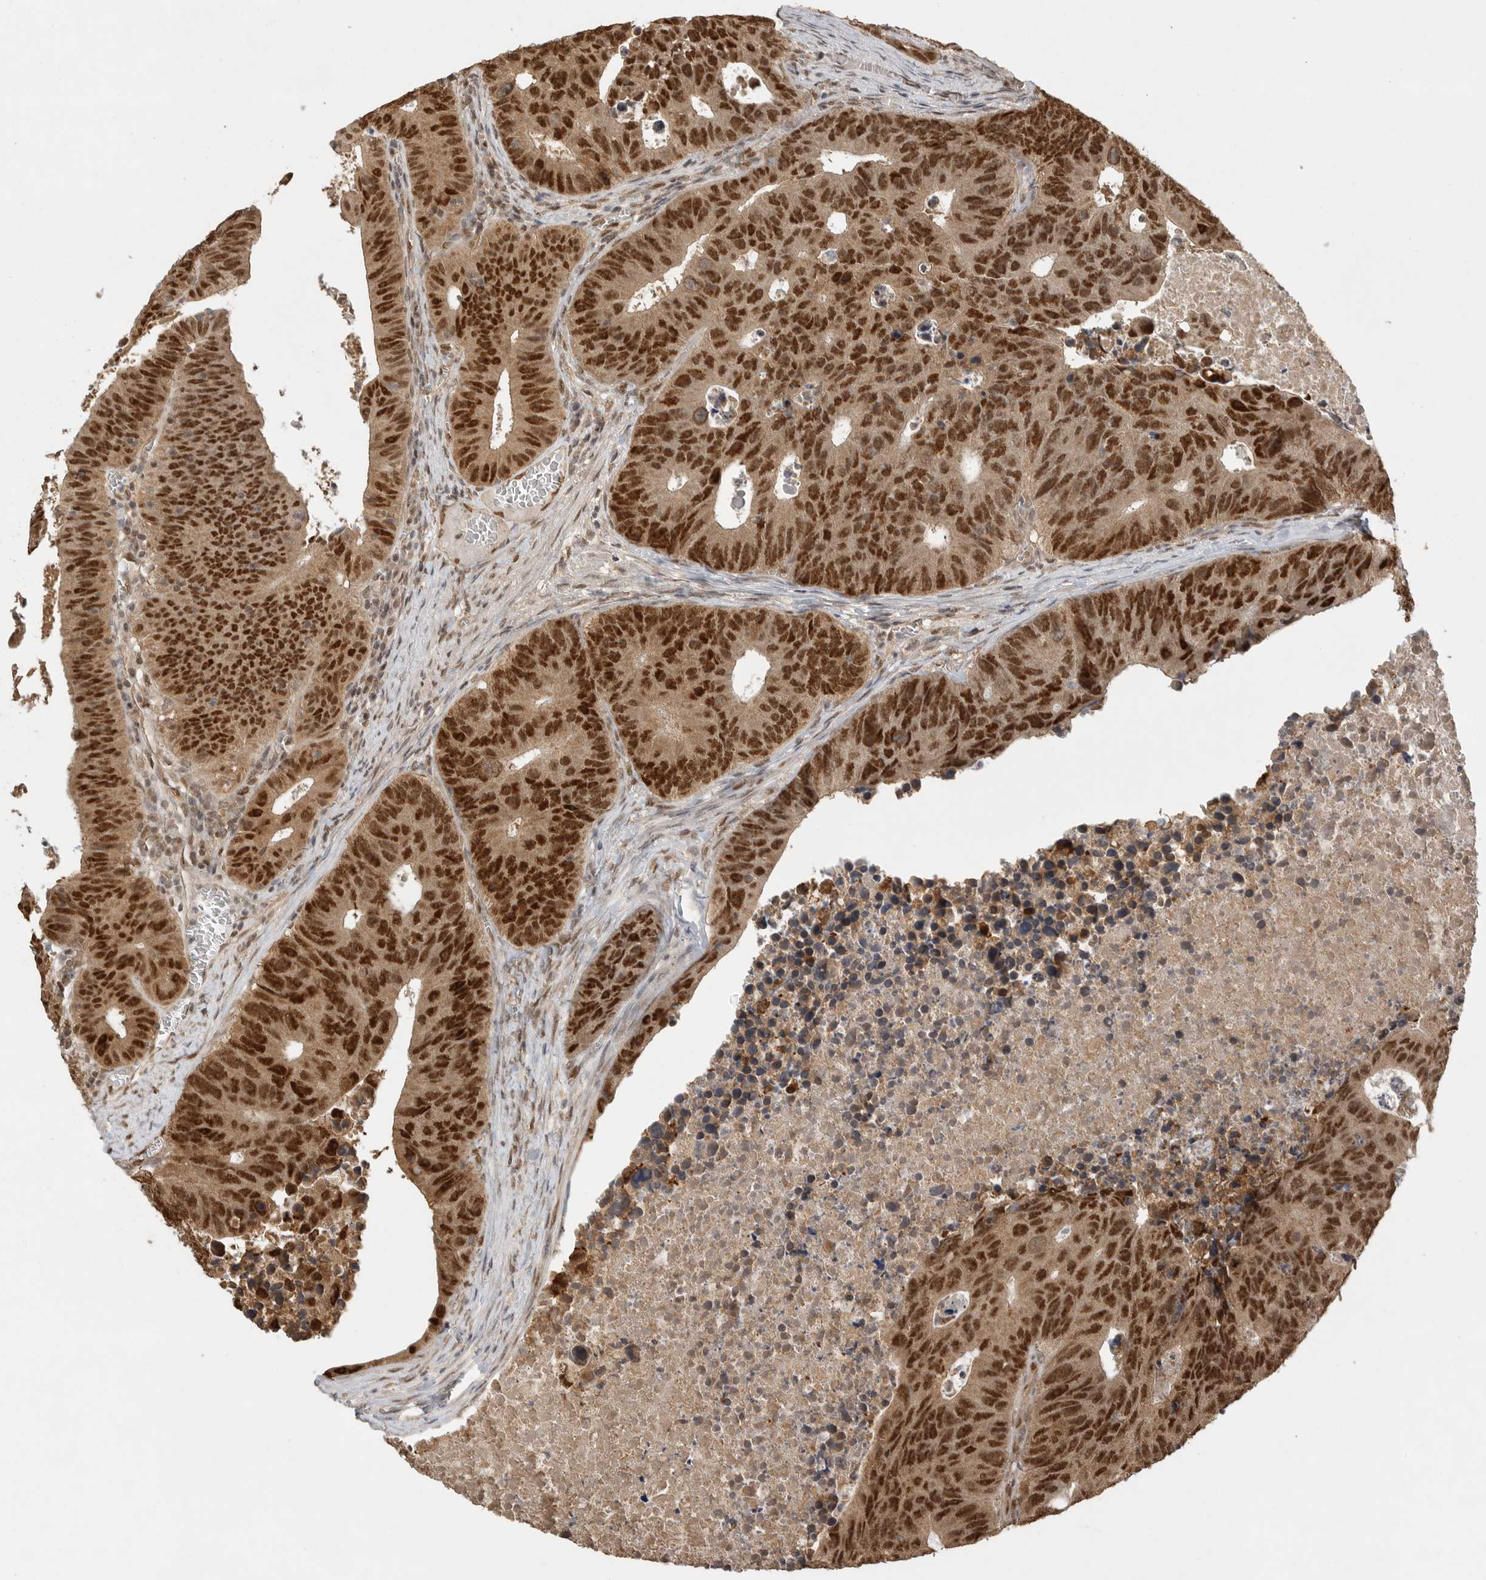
{"staining": {"intensity": "strong", "quantity": ">75%", "location": "cytoplasmic/membranous,nuclear"}, "tissue": "colorectal cancer", "cell_type": "Tumor cells", "image_type": "cancer", "snomed": [{"axis": "morphology", "description": "Adenocarcinoma, NOS"}, {"axis": "topography", "description": "Colon"}], "caption": "Colorectal cancer (adenocarcinoma) stained with DAB immunohistochemistry shows high levels of strong cytoplasmic/membranous and nuclear staining in about >75% of tumor cells. (brown staining indicates protein expression, while blue staining denotes nuclei).", "gene": "DFFA", "patient": {"sex": "male", "age": 87}}